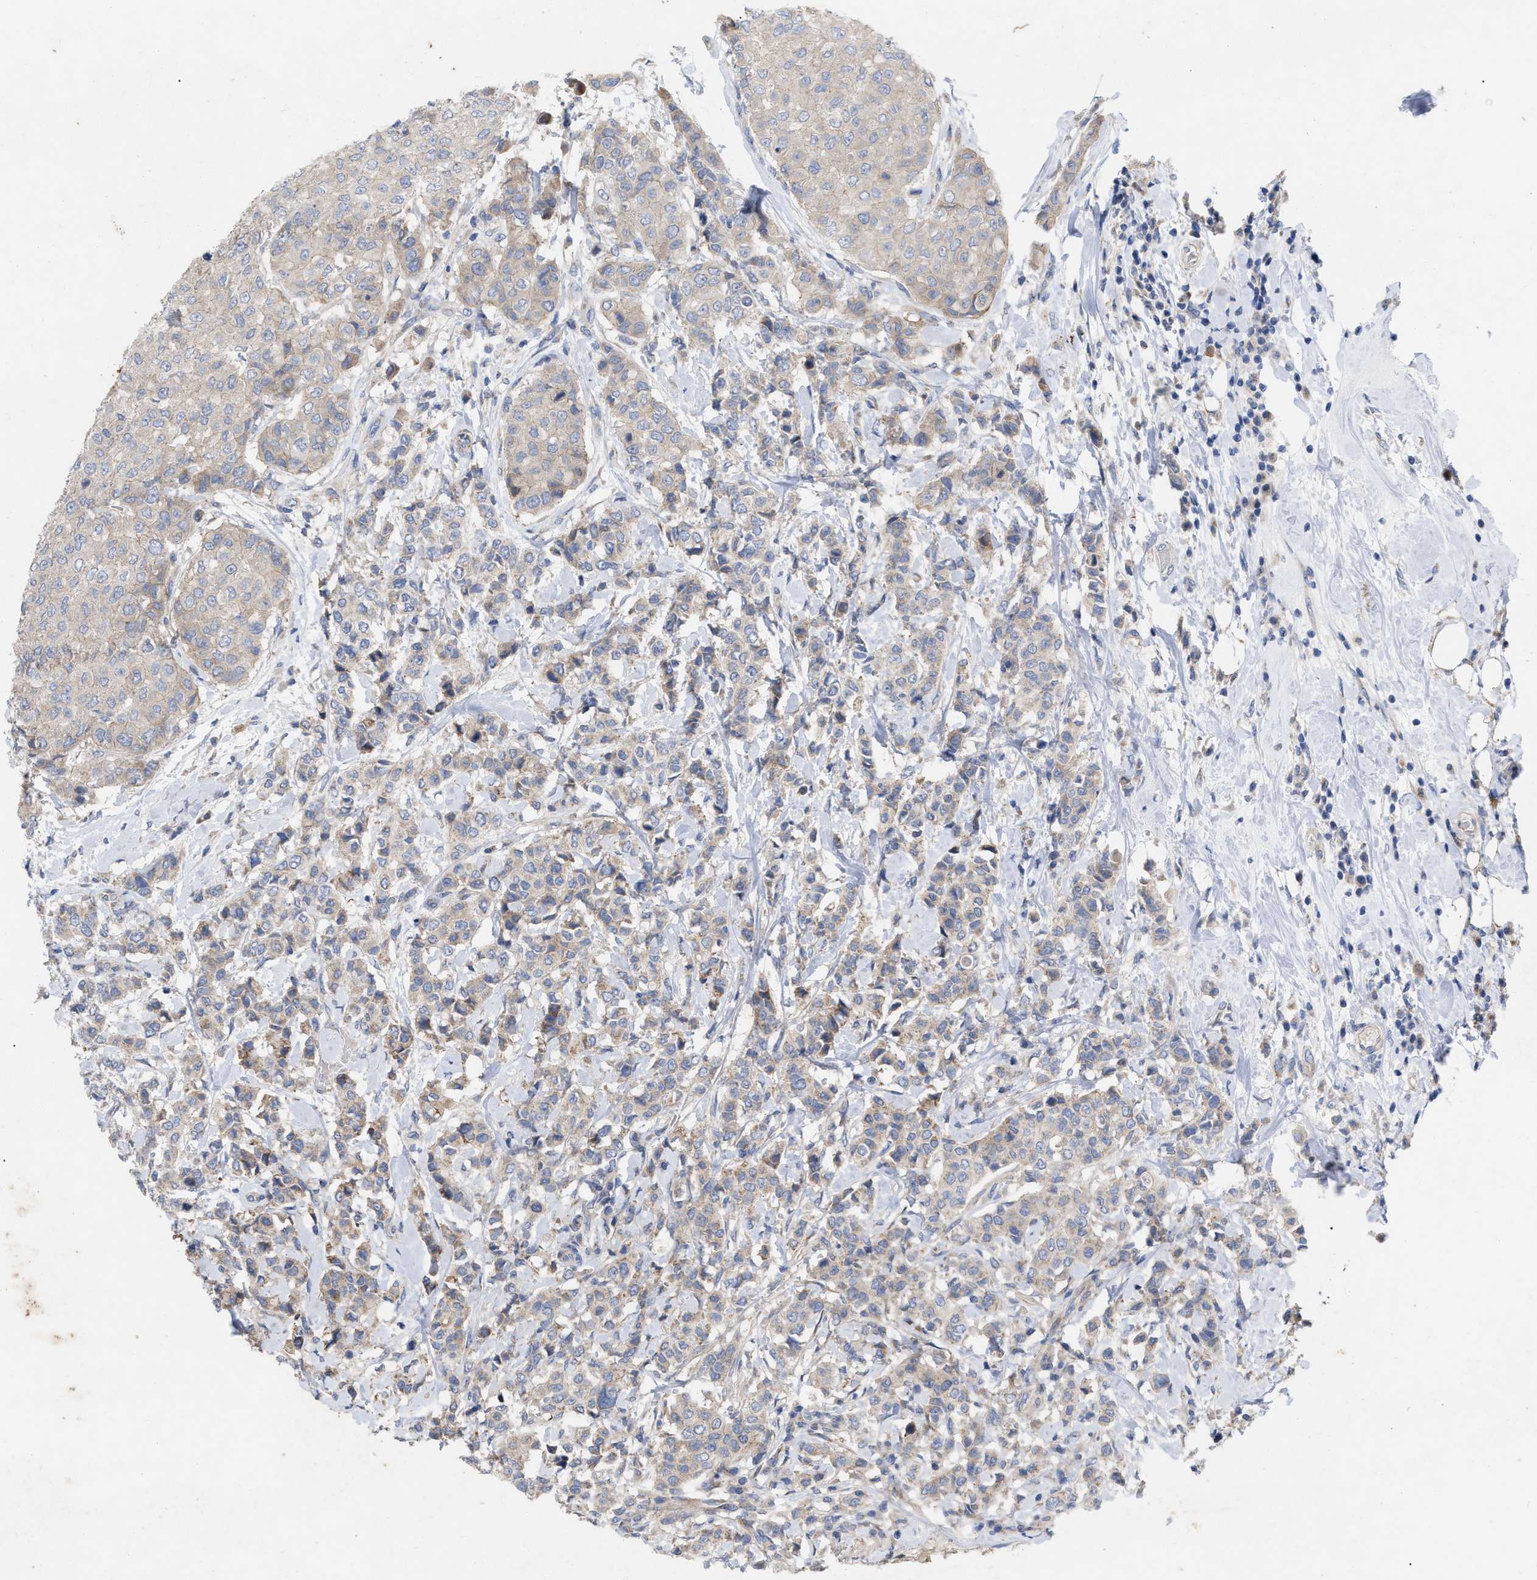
{"staining": {"intensity": "weak", "quantity": ">75%", "location": "cytoplasmic/membranous"}, "tissue": "breast cancer", "cell_type": "Tumor cells", "image_type": "cancer", "snomed": [{"axis": "morphology", "description": "Duct carcinoma"}, {"axis": "topography", "description": "Breast"}], "caption": "IHC of breast cancer displays low levels of weak cytoplasmic/membranous staining in about >75% of tumor cells.", "gene": "VIP", "patient": {"sex": "female", "age": 27}}